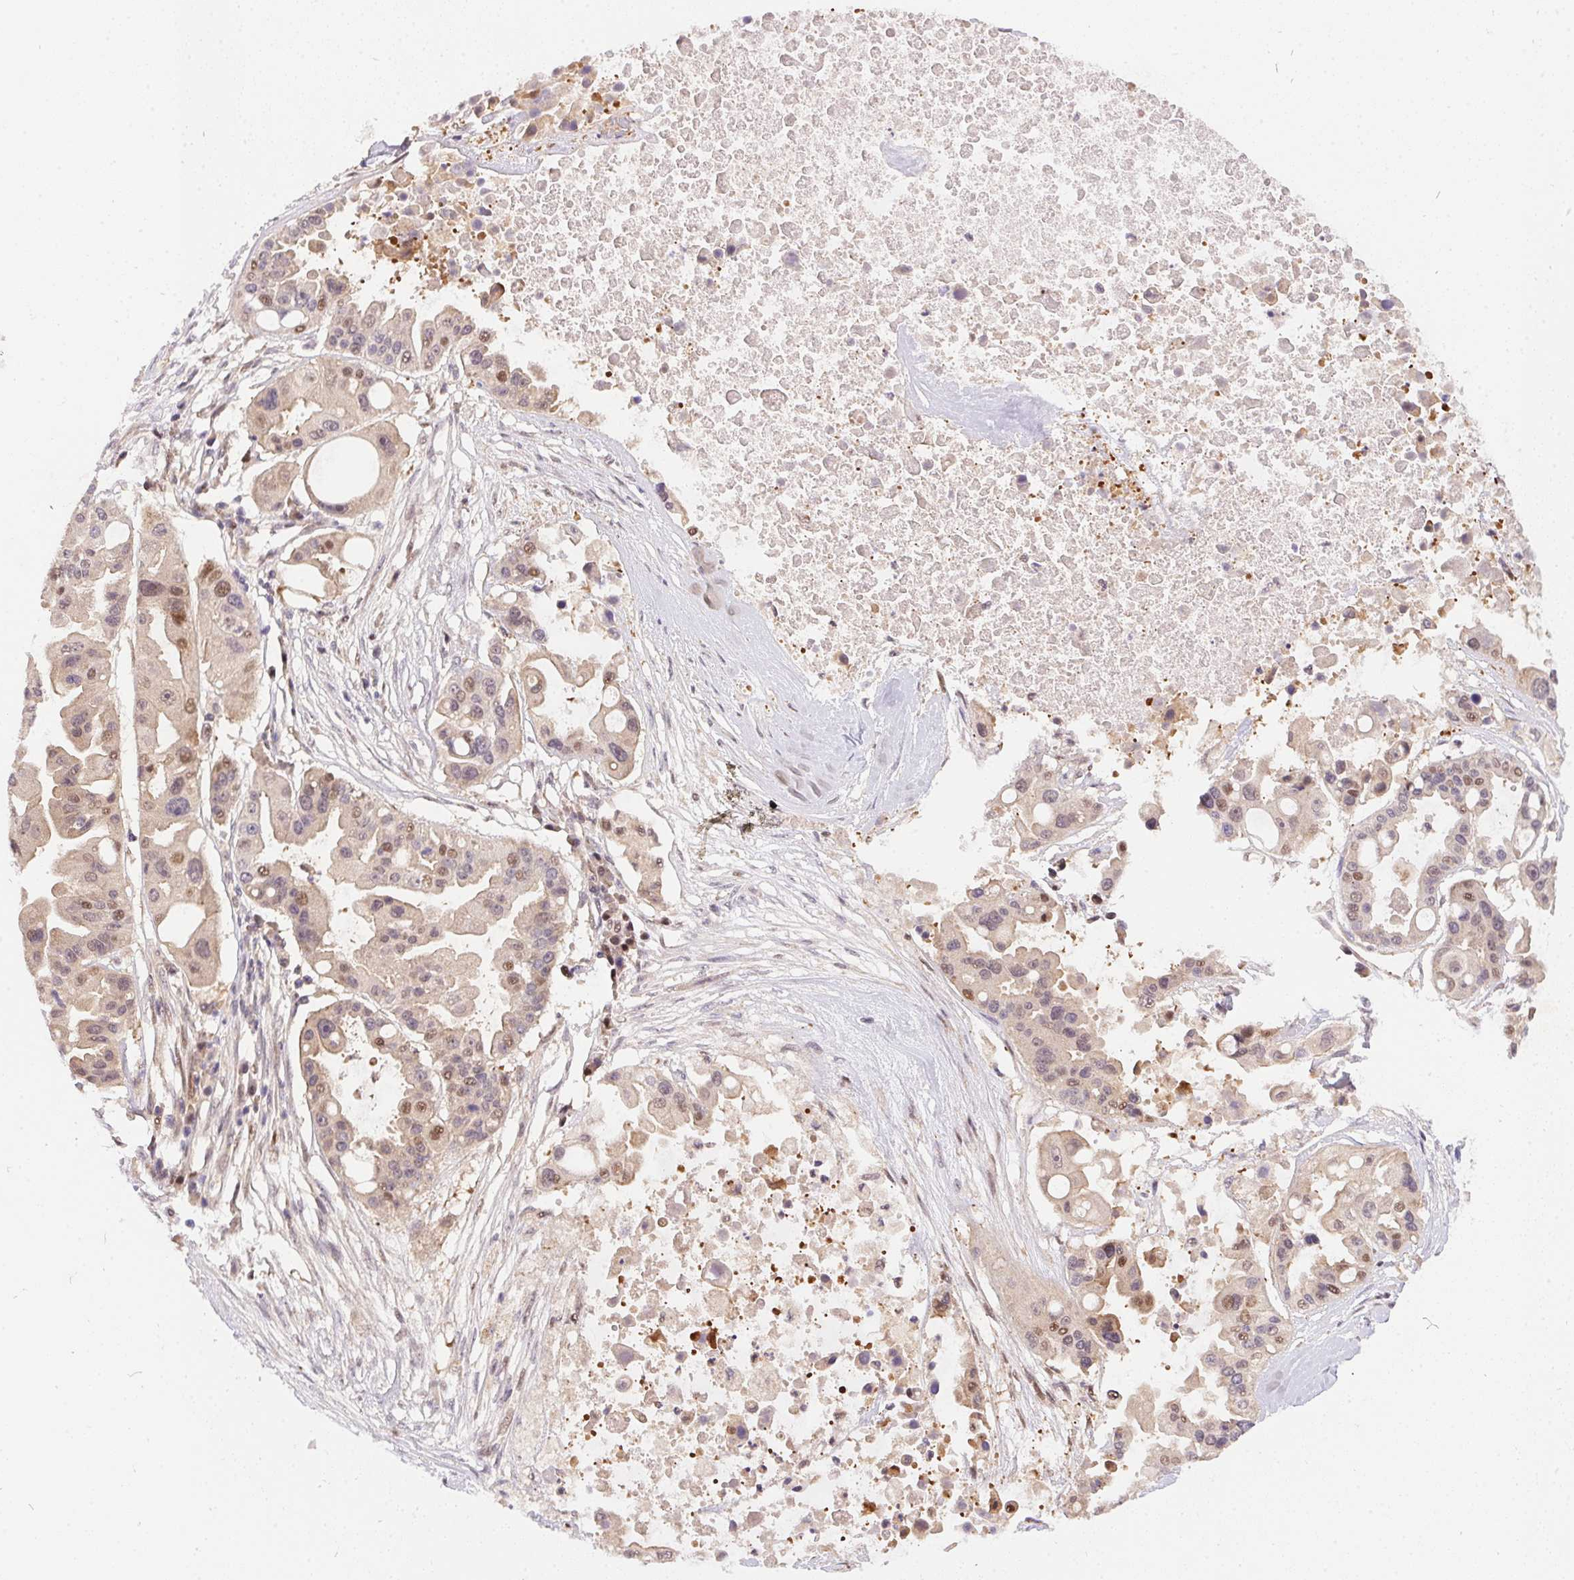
{"staining": {"intensity": "weak", "quantity": ">75%", "location": "cytoplasmic/membranous,nuclear"}, "tissue": "ovarian cancer", "cell_type": "Tumor cells", "image_type": "cancer", "snomed": [{"axis": "morphology", "description": "Cystadenocarcinoma, serous, NOS"}, {"axis": "topography", "description": "Ovary"}], "caption": "The histopathology image shows staining of ovarian serous cystadenocarcinoma, revealing weak cytoplasmic/membranous and nuclear protein staining (brown color) within tumor cells.", "gene": "NUDT16", "patient": {"sex": "female", "age": 56}}